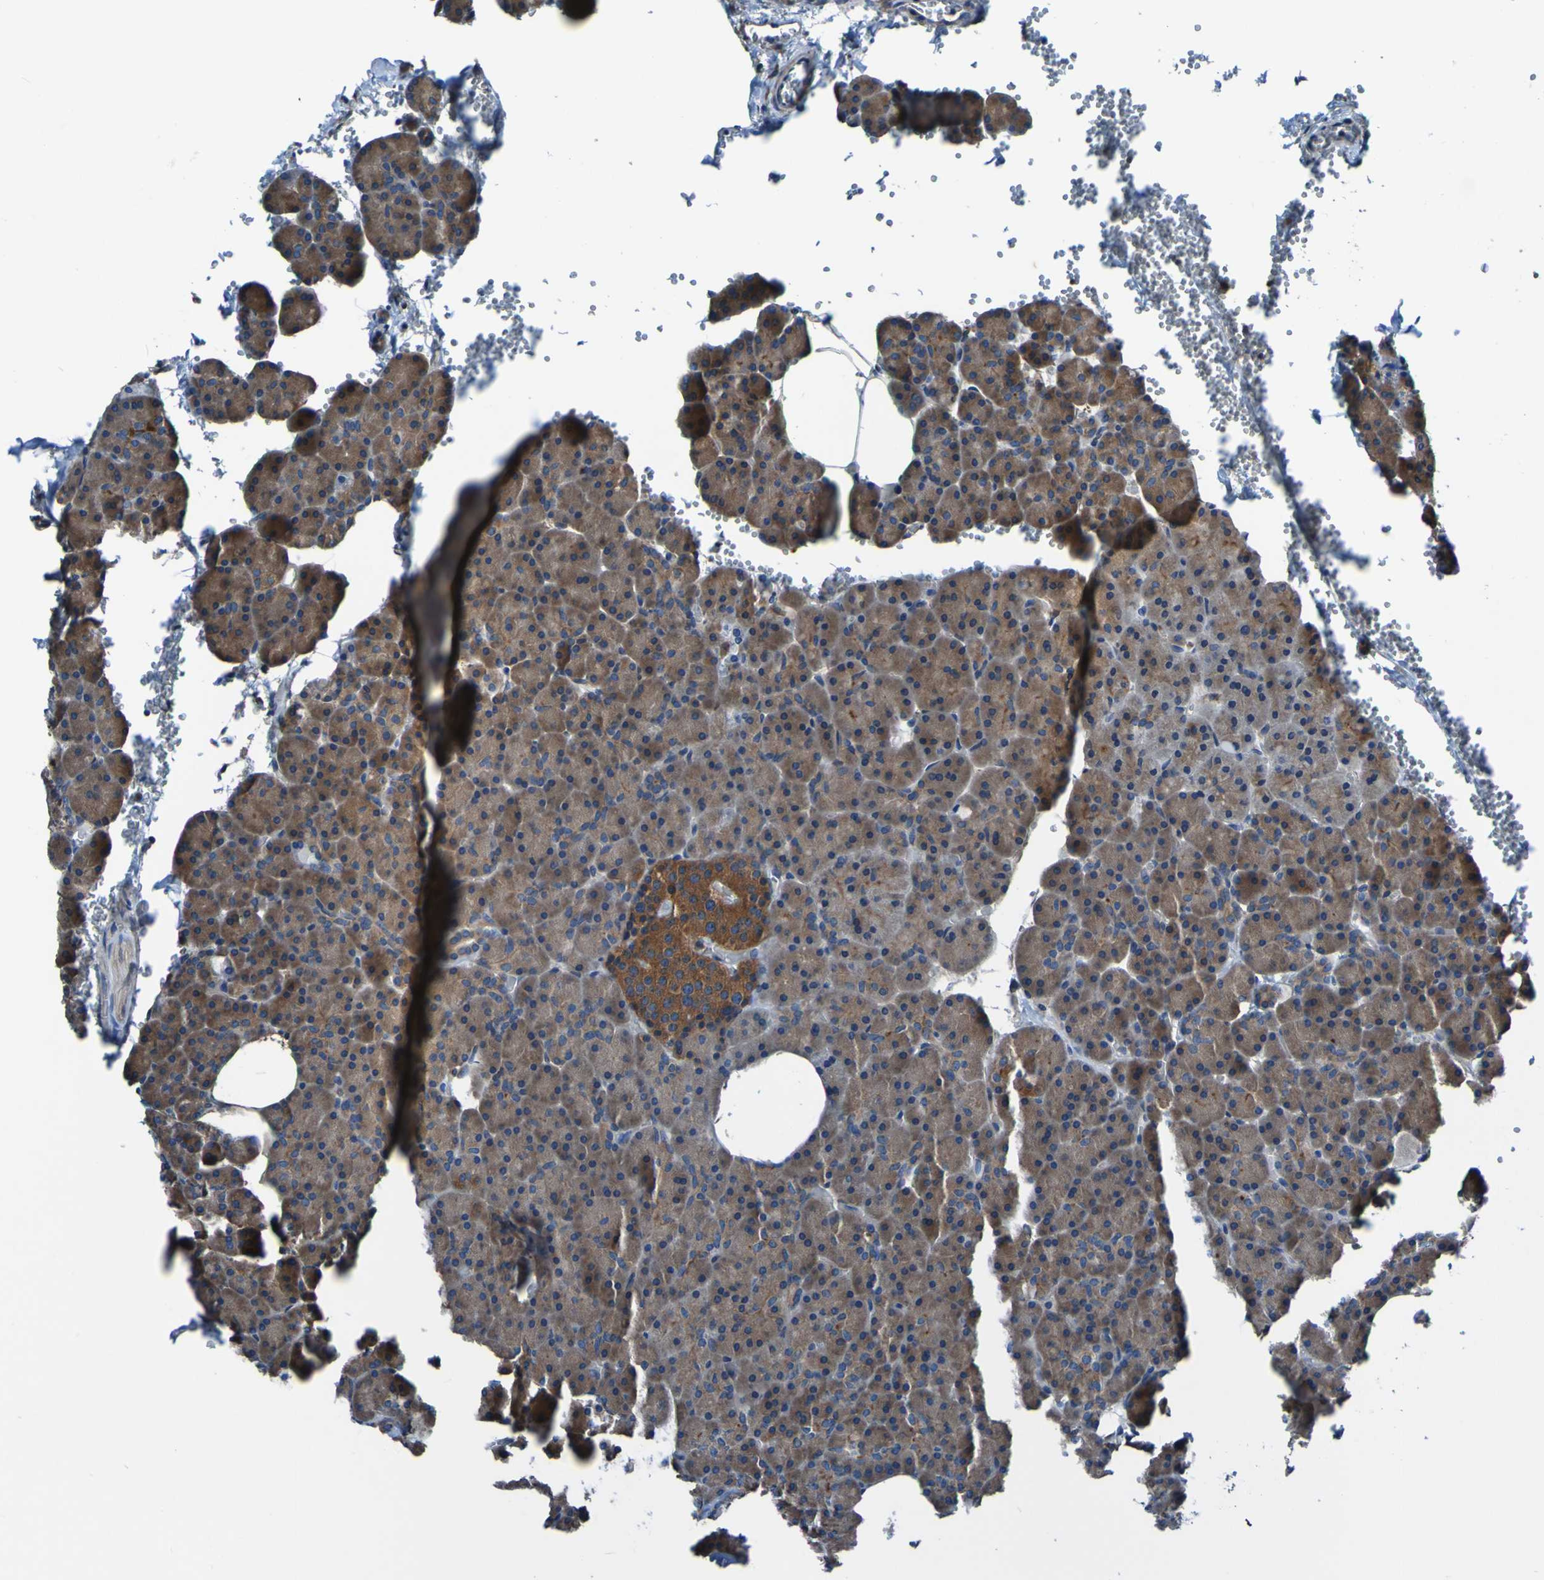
{"staining": {"intensity": "moderate", "quantity": "25%-75%", "location": "cytoplasmic/membranous"}, "tissue": "pancreas", "cell_type": "Exocrine glandular cells", "image_type": "normal", "snomed": [{"axis": "morphology", "description": "Normal tissue, NOS"}, {"axis": "topography", "description": "Pancreas"}], "caption": "A brown stain highlights moderate cytoplasmic/membranous expression of a protein in exocrine glandular cells of normal human pancreas.", "gene": "RAB5B", "patient": {"sex": "female", "age": 35}}